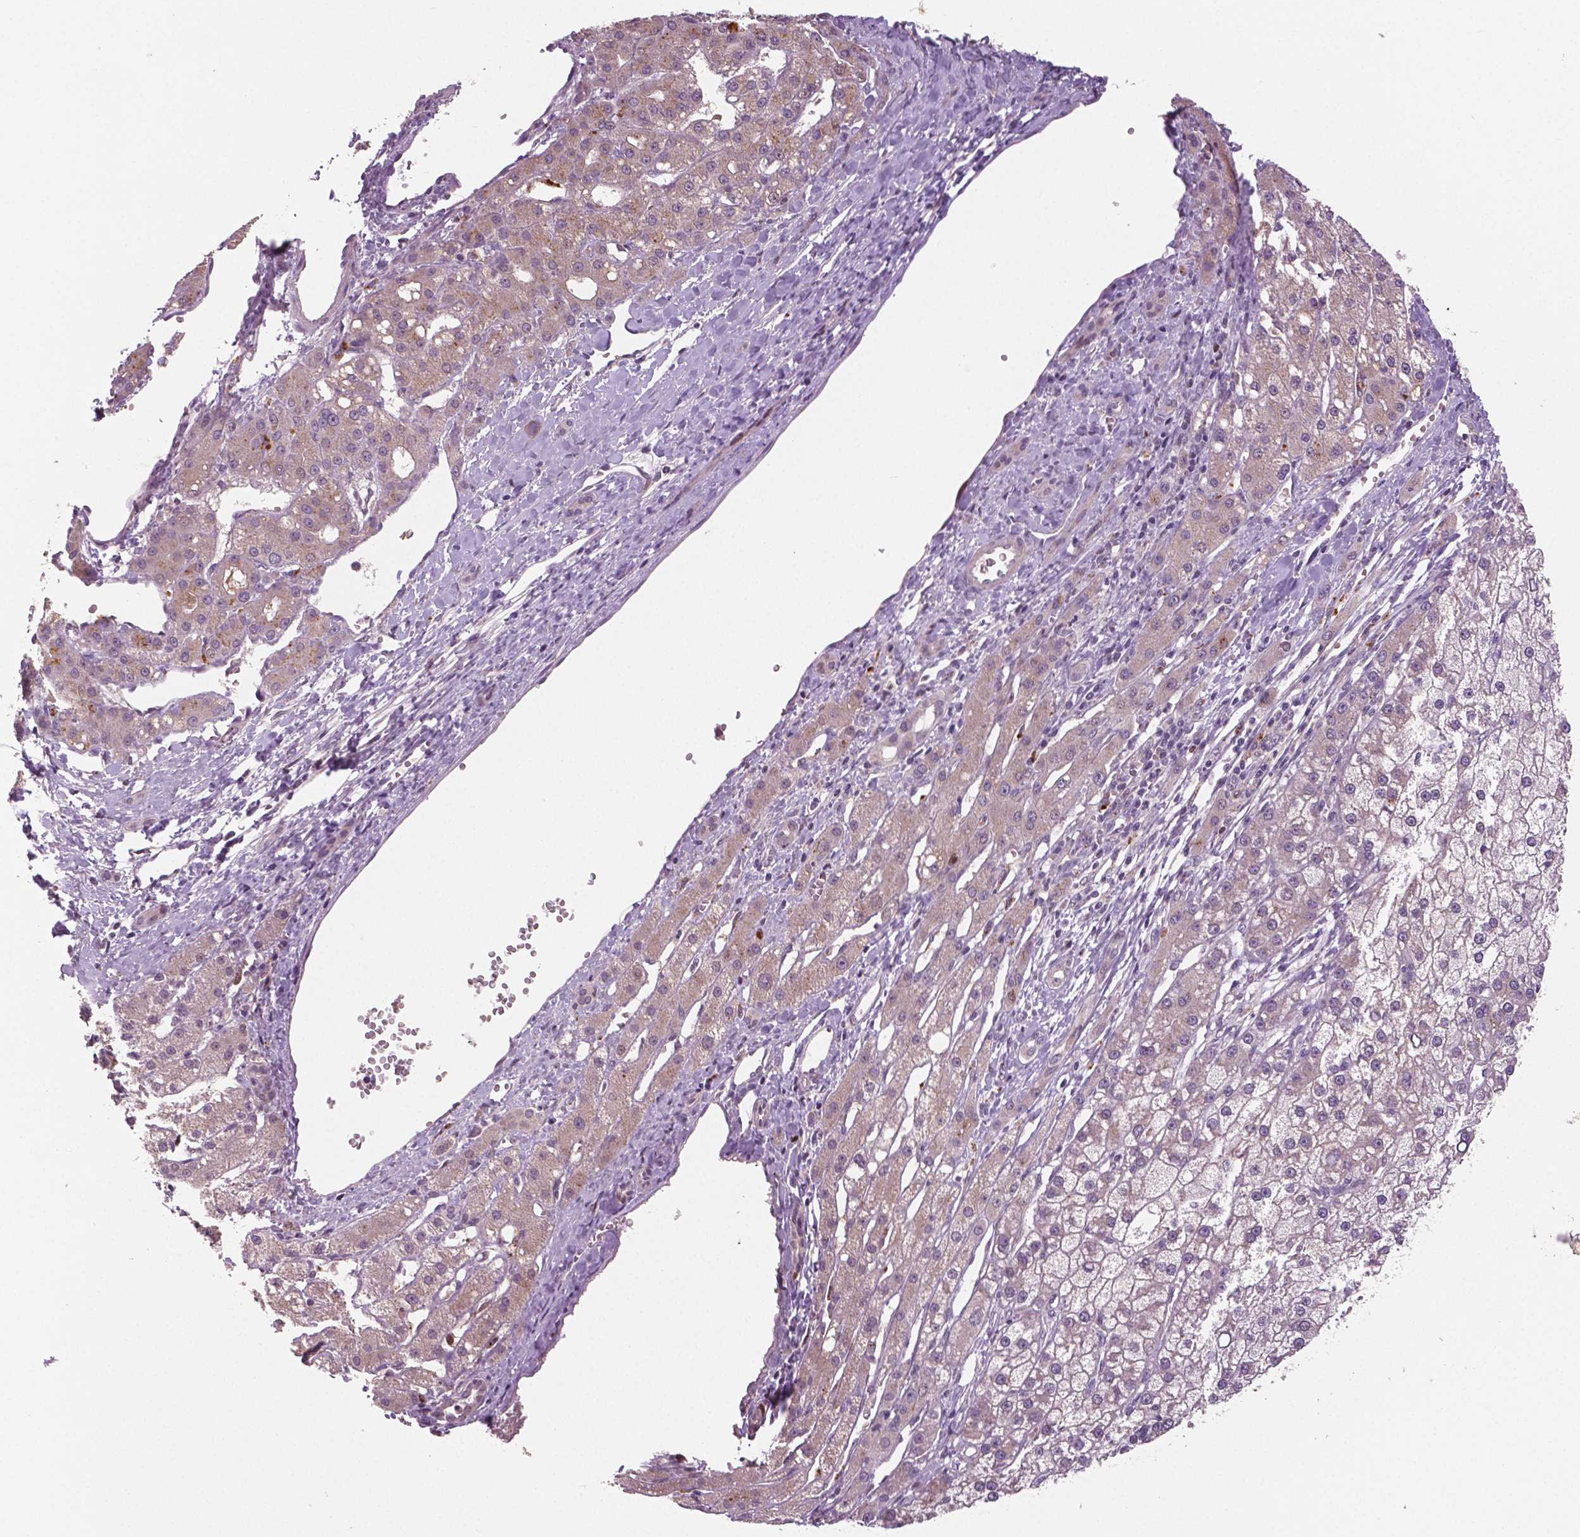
{"staining": {"intensity": "negative", "quantity": "none", "location": "none"}, "tissue": "liver cancer", "cell_type": "Tumor cells", "image_type": "cancer", "snomed": [{"axis": "morphology", "description": "Carcinoma, Hepatocellular, NOS"}, {"axis": "topography", "description": "Liver"}], "caption": "High magnification brightfield microscopy of hepatocellular carcinoma (liver) stained with DAB (brown) and counterstained with hematoxylin (blue): tumor cells show no significant positivity.", "gene": "MKI67", "patient": {"sex": "male", "age": 67}}